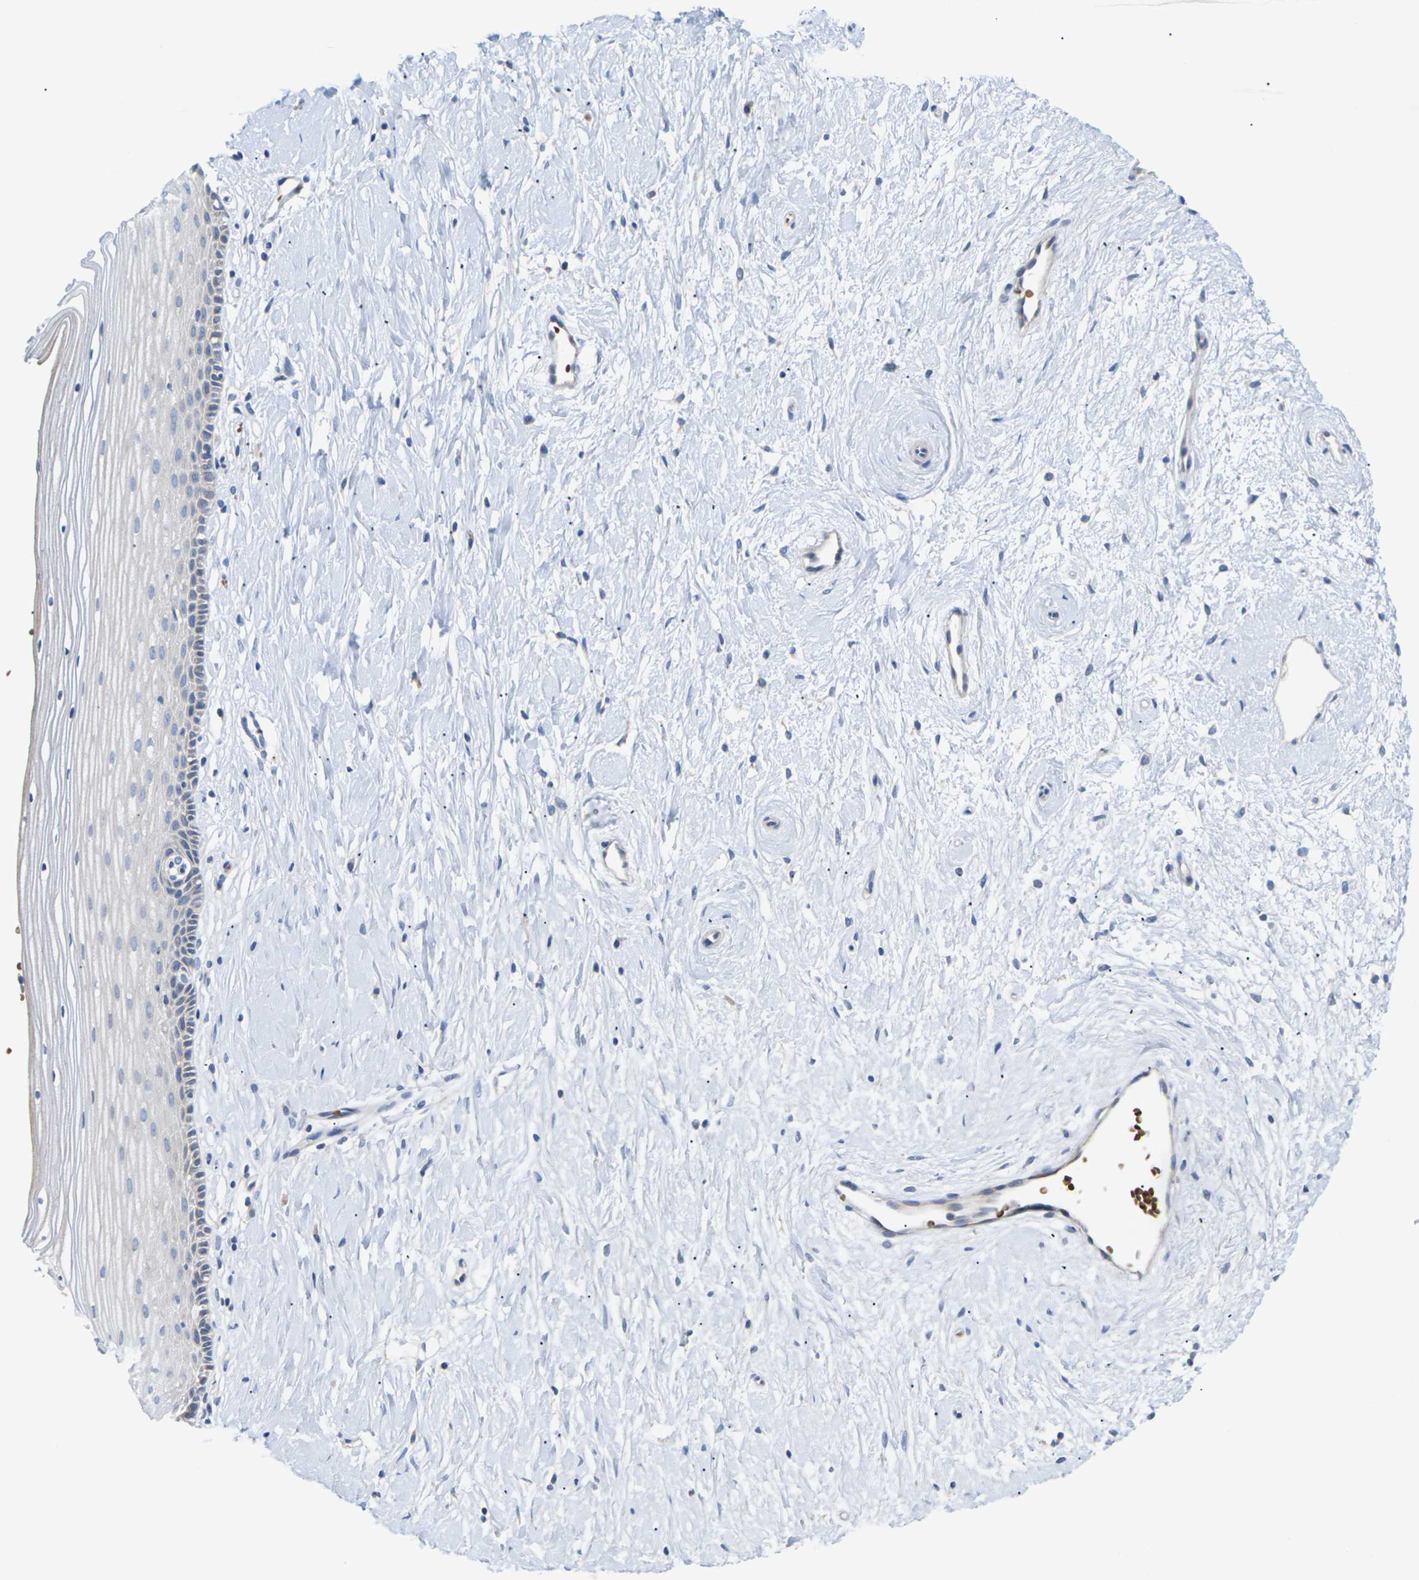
{"staining": {"intensity": "negative", "quantity": "none", "location": "none"}, "tissue": "cervix", "cell_type": "Glandular cells", "image_type": "normal", "snomed": [{"axis": "morphology", "description": "Normal tissue, NOS"}, {"axis": "topography", "description": "Cervix"}], "caption": "Glandular cells show no significant protein expression in normal cervix. (Stains: DAB (3,3'-diaminobenzidine) IHC with hematoxylin counter stain, Microscopy: brightfield microscopy at high magnification).", "gene": "TMCO4", "patient": {"sex": "female", "age": 39}}